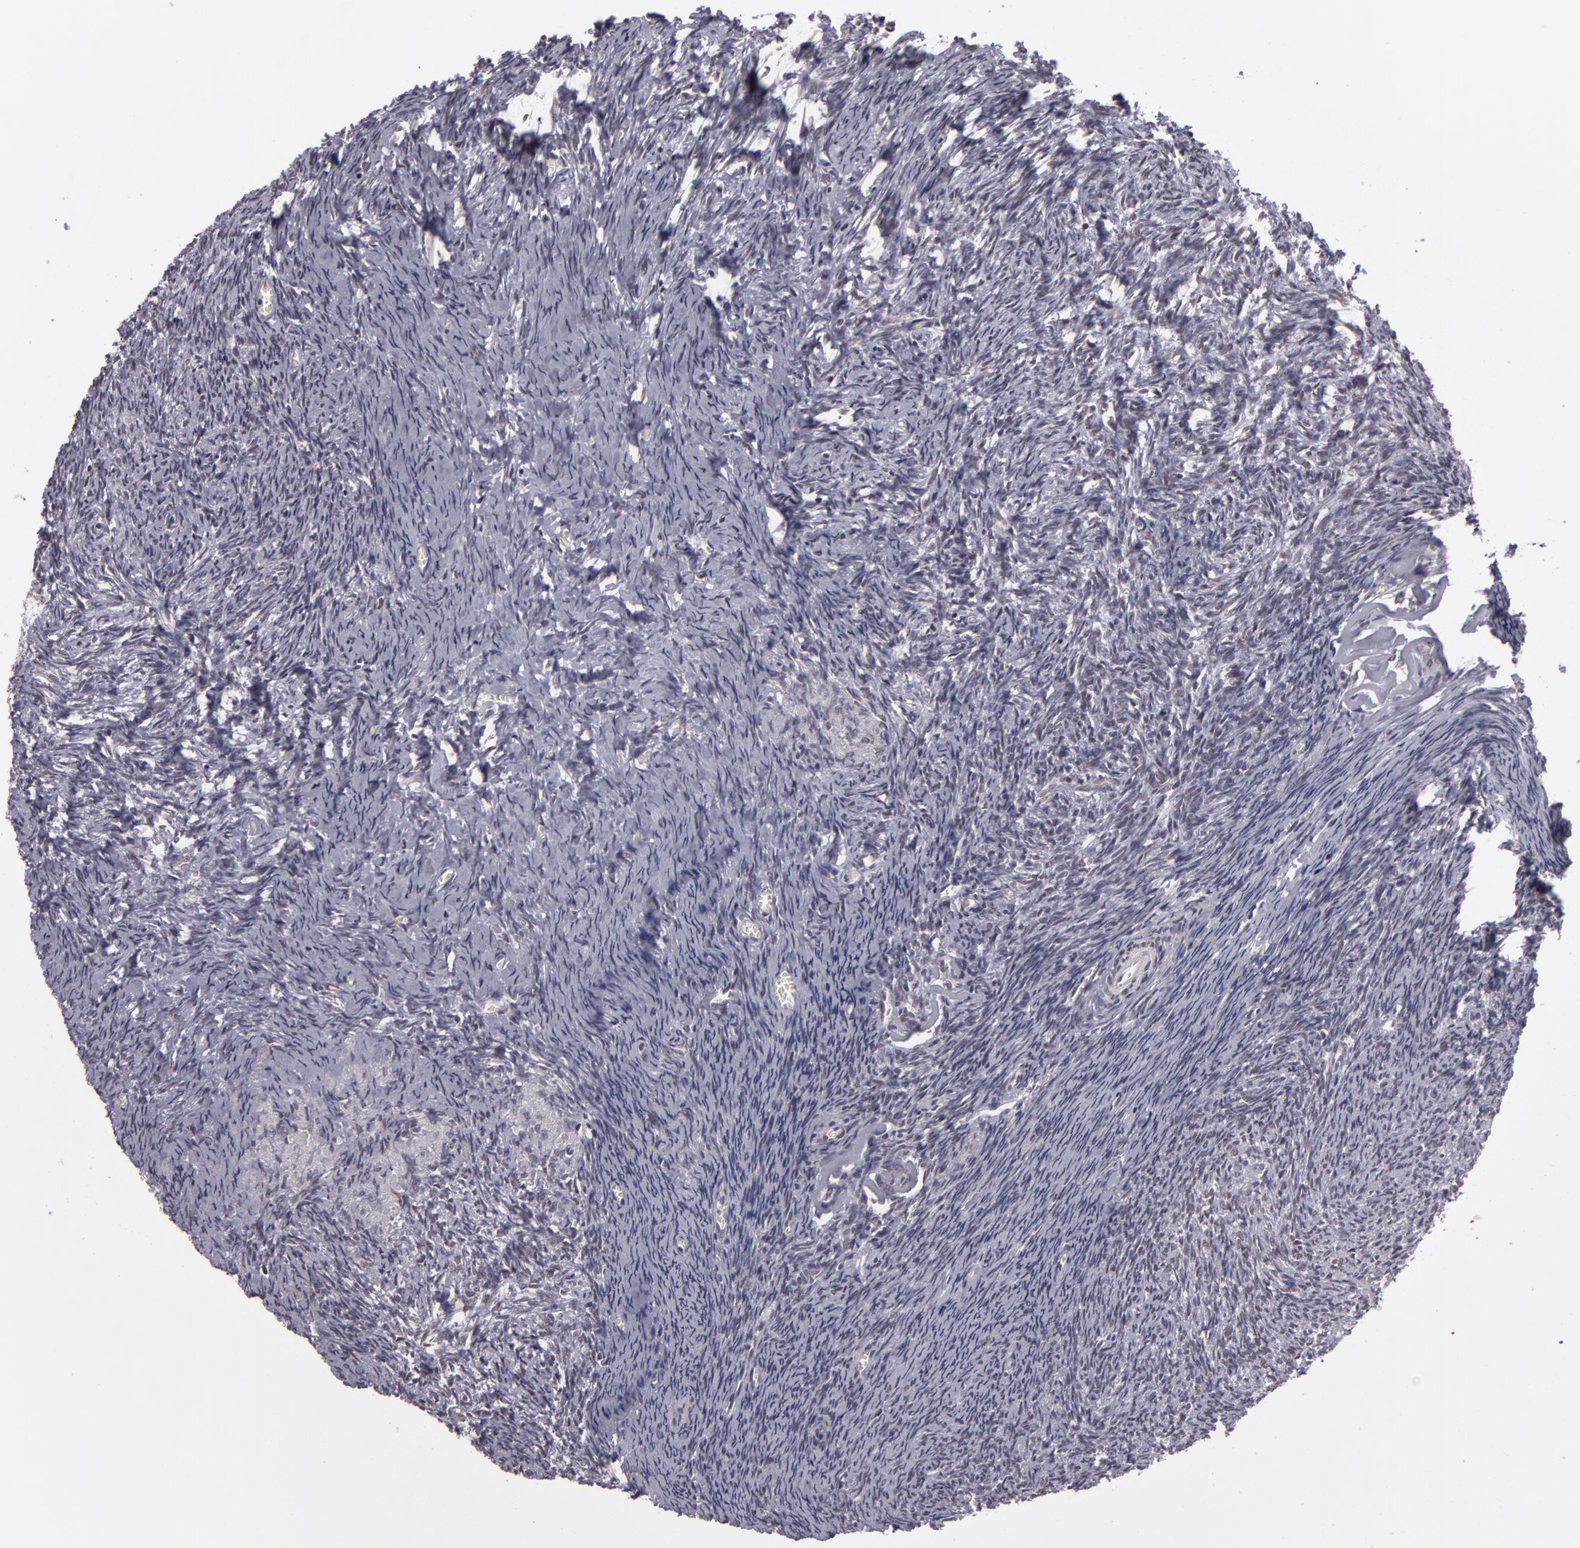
{"staining": {"intensity": "negative", "quantity": "none", "location": "none"}, "tissue": "ovary", "cell_type": "Follicle cells", "image_type": "normal", "snomed": [{"axis": "morphology", "description": "Normal tissue, NOS"}, {"axis": "topography", "description": "Ovary"}], "caption": "Immunohistochemistry (IHC) photomicrograph of normal ovary: ovary stained with DAB displays no significant protein positivity in follicle cells. (DAB immunohistochemistry visualized using brightfield microscopy, high magnification).", "gene": "RRP7A", "patient": {"sex": "female", "age": 54}}